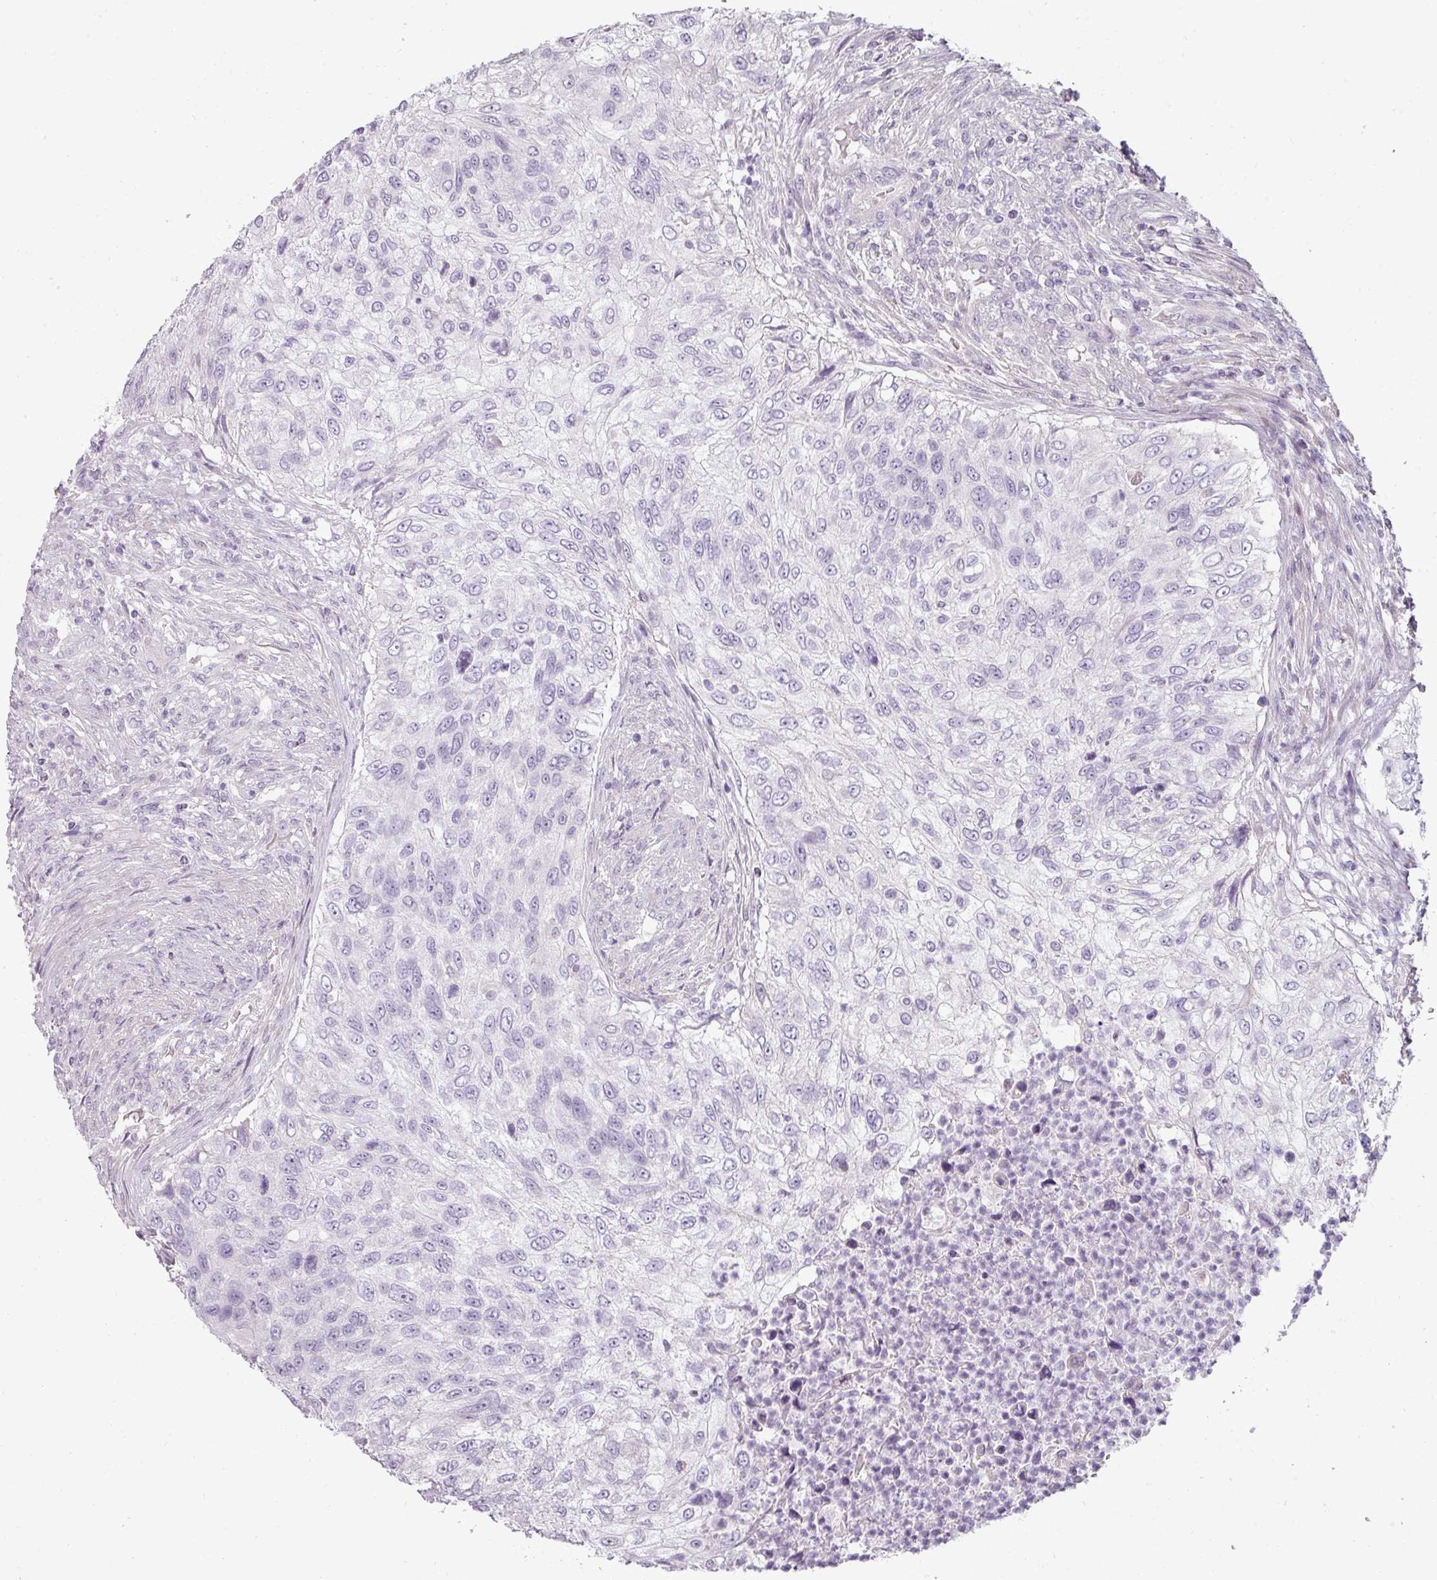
{"staining": {"intensity": "negative", "quantity": "none", "location": "none"}, "tissue": "urothelial cancer", "cell_type": "Tumor cells", "image_type": "cancer", "snomed": [{"axis": "morphology", "description": "Urothelial carcinoma, High grade"}, {"axis": "topography", "description": "Urinary bladder"}], "caption": "High magnification brightfield microscopy of urothelial cancer stained with DAB (brown) and counterstained with hematoxylin (blue): tumor cells show no significant expression.", "gene": "ASB1", "patient": {"sex": "female", "age": 60}}